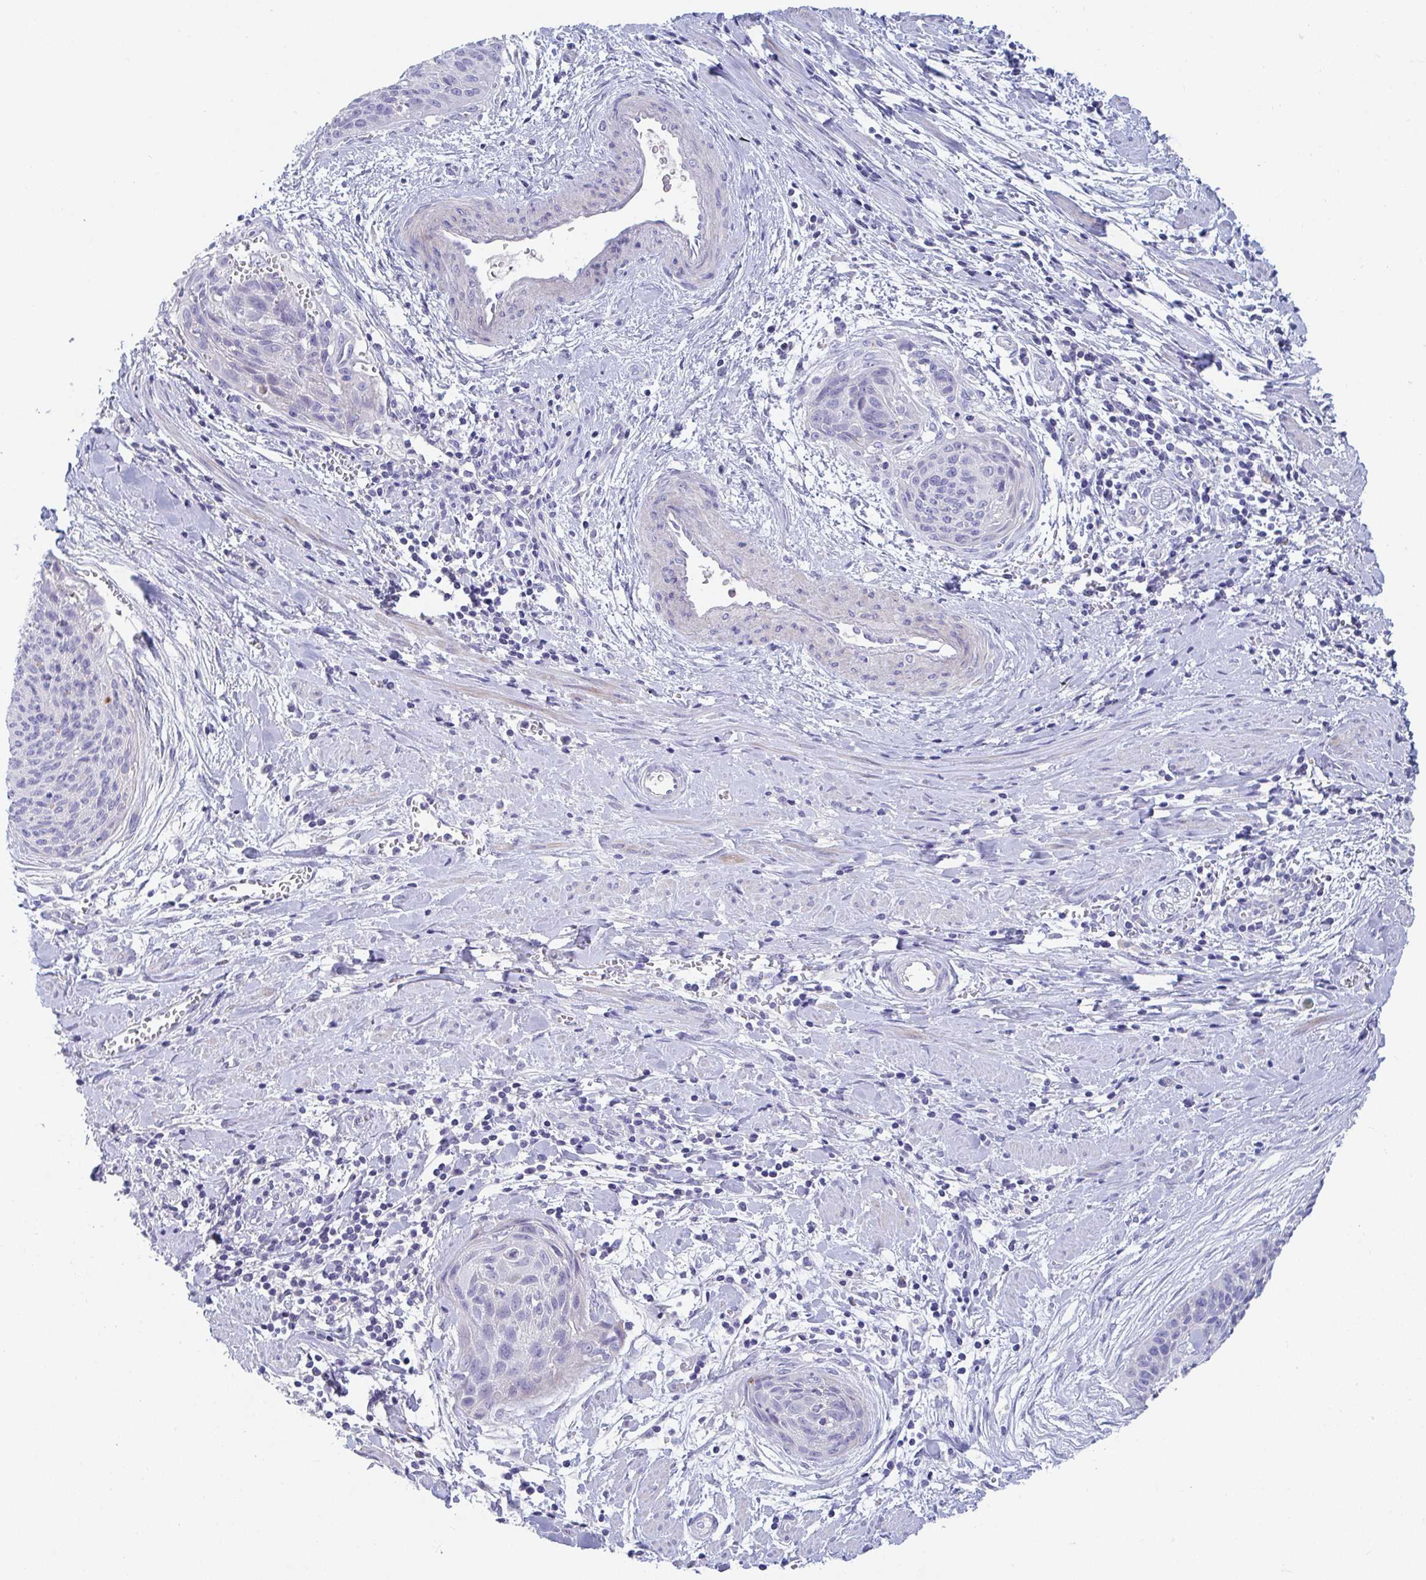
{"staining": {"intensity": "negative", "quantity": "none", "location": "none"}, "tissue": "cervical cancer", "cell_type": "Tumor cells", "image_type": "cancer", "snomed": [{"axis": "morphology", "description": "Squamous cell carcinoma, NOS"}, {"axis": "topography", "description": "Cervix"}], "caption": "IHC of cervical cancer (squamous cell carcinoma) reveals no staining in tumor cells.", "gene": "ZNF561", "patient": {"sex": "female", "age": 55}}